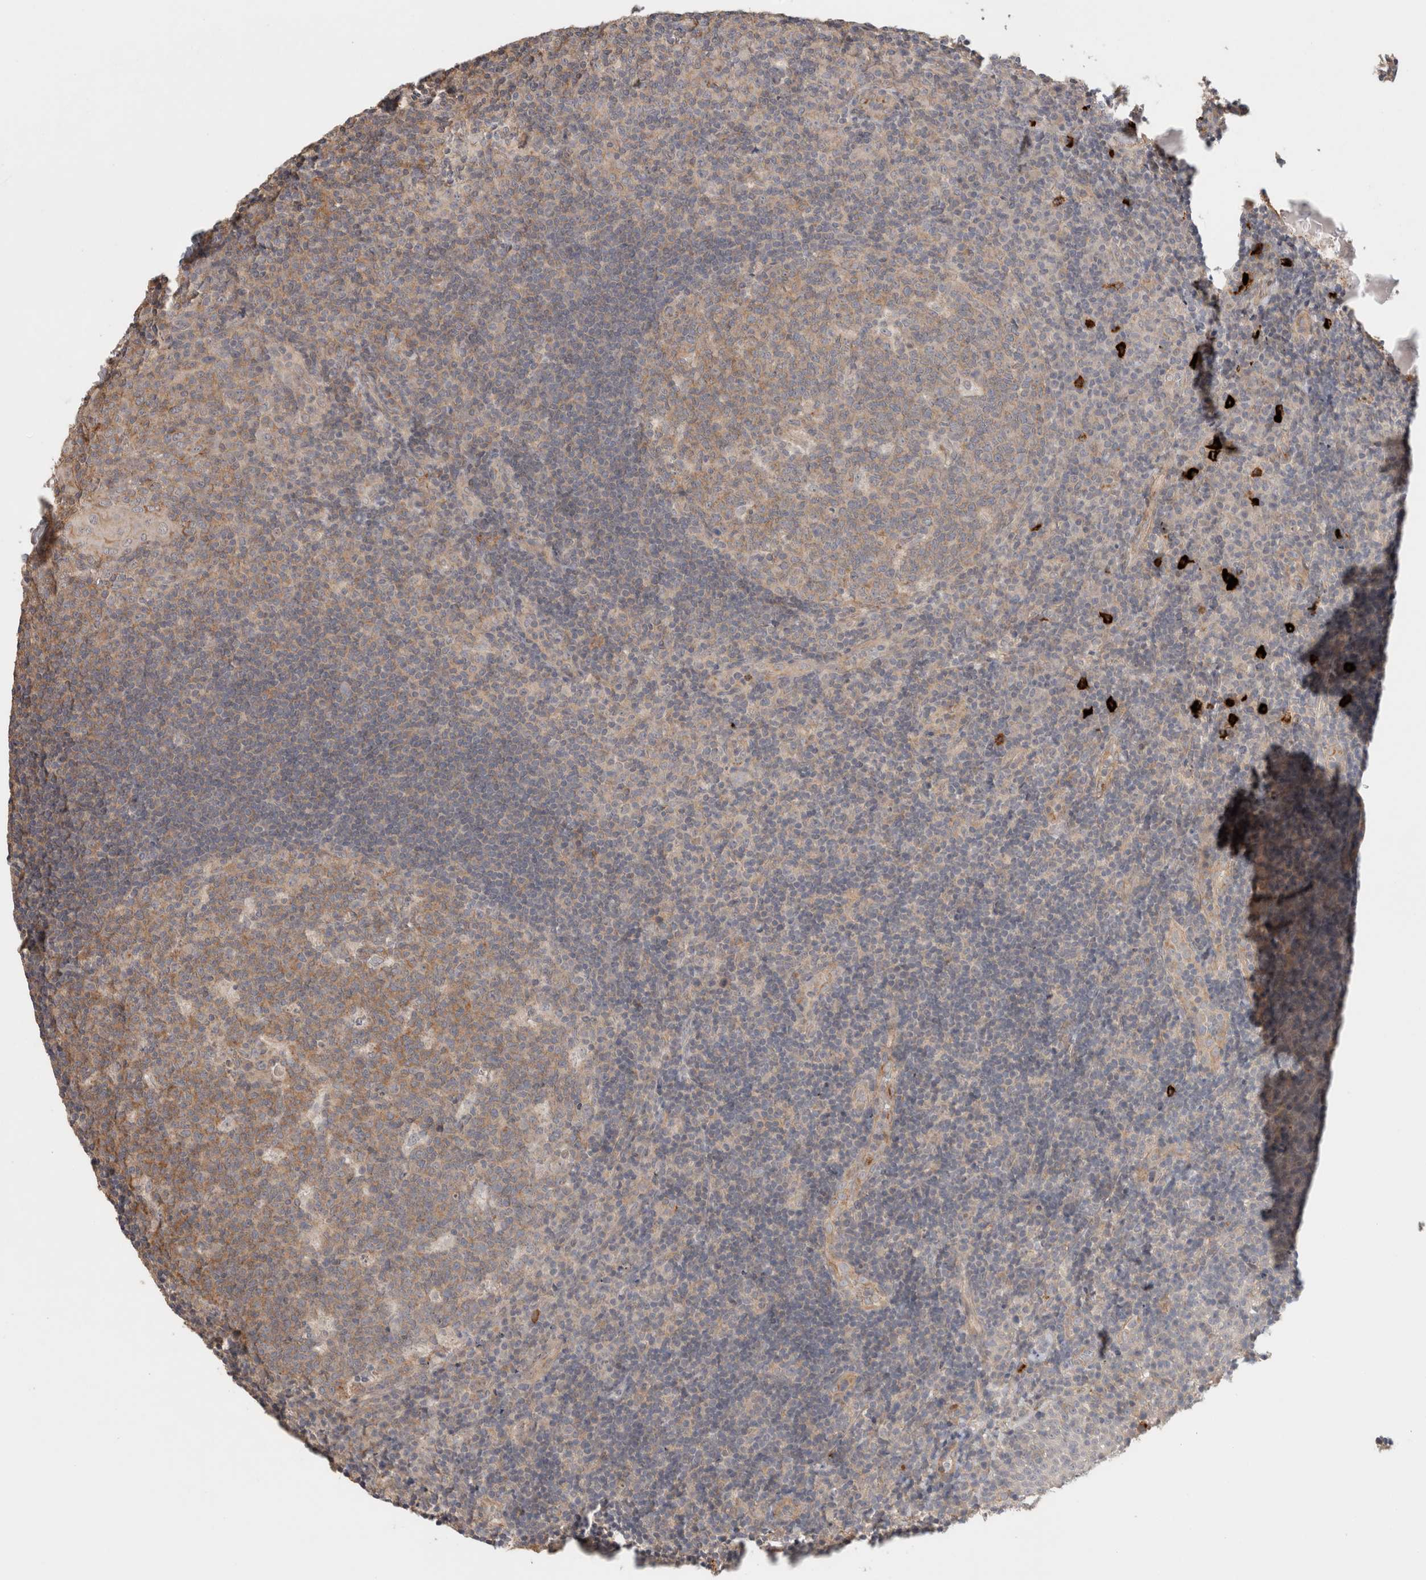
{"staining": {"intensity": "moderate", "quantity": ">75%", "location": "cytoplasmic/membranous"}, "tissue": "tonsil", "cell_type": "Germinal center cells", "image_type": "normal", "snomed": [{"axis": "morphology", "description": "Normal tissue, NOS"}, {"axis": "topography", "description": "Tonsil"}], "caption": "Brown immunohistochemical staining in normal tonsil reveals moderate cytoplasmic/membranous expression in about >75% of germinal center cells.", "gene": "HSPG2", "patient": {"sex": "female", "age": 40}}